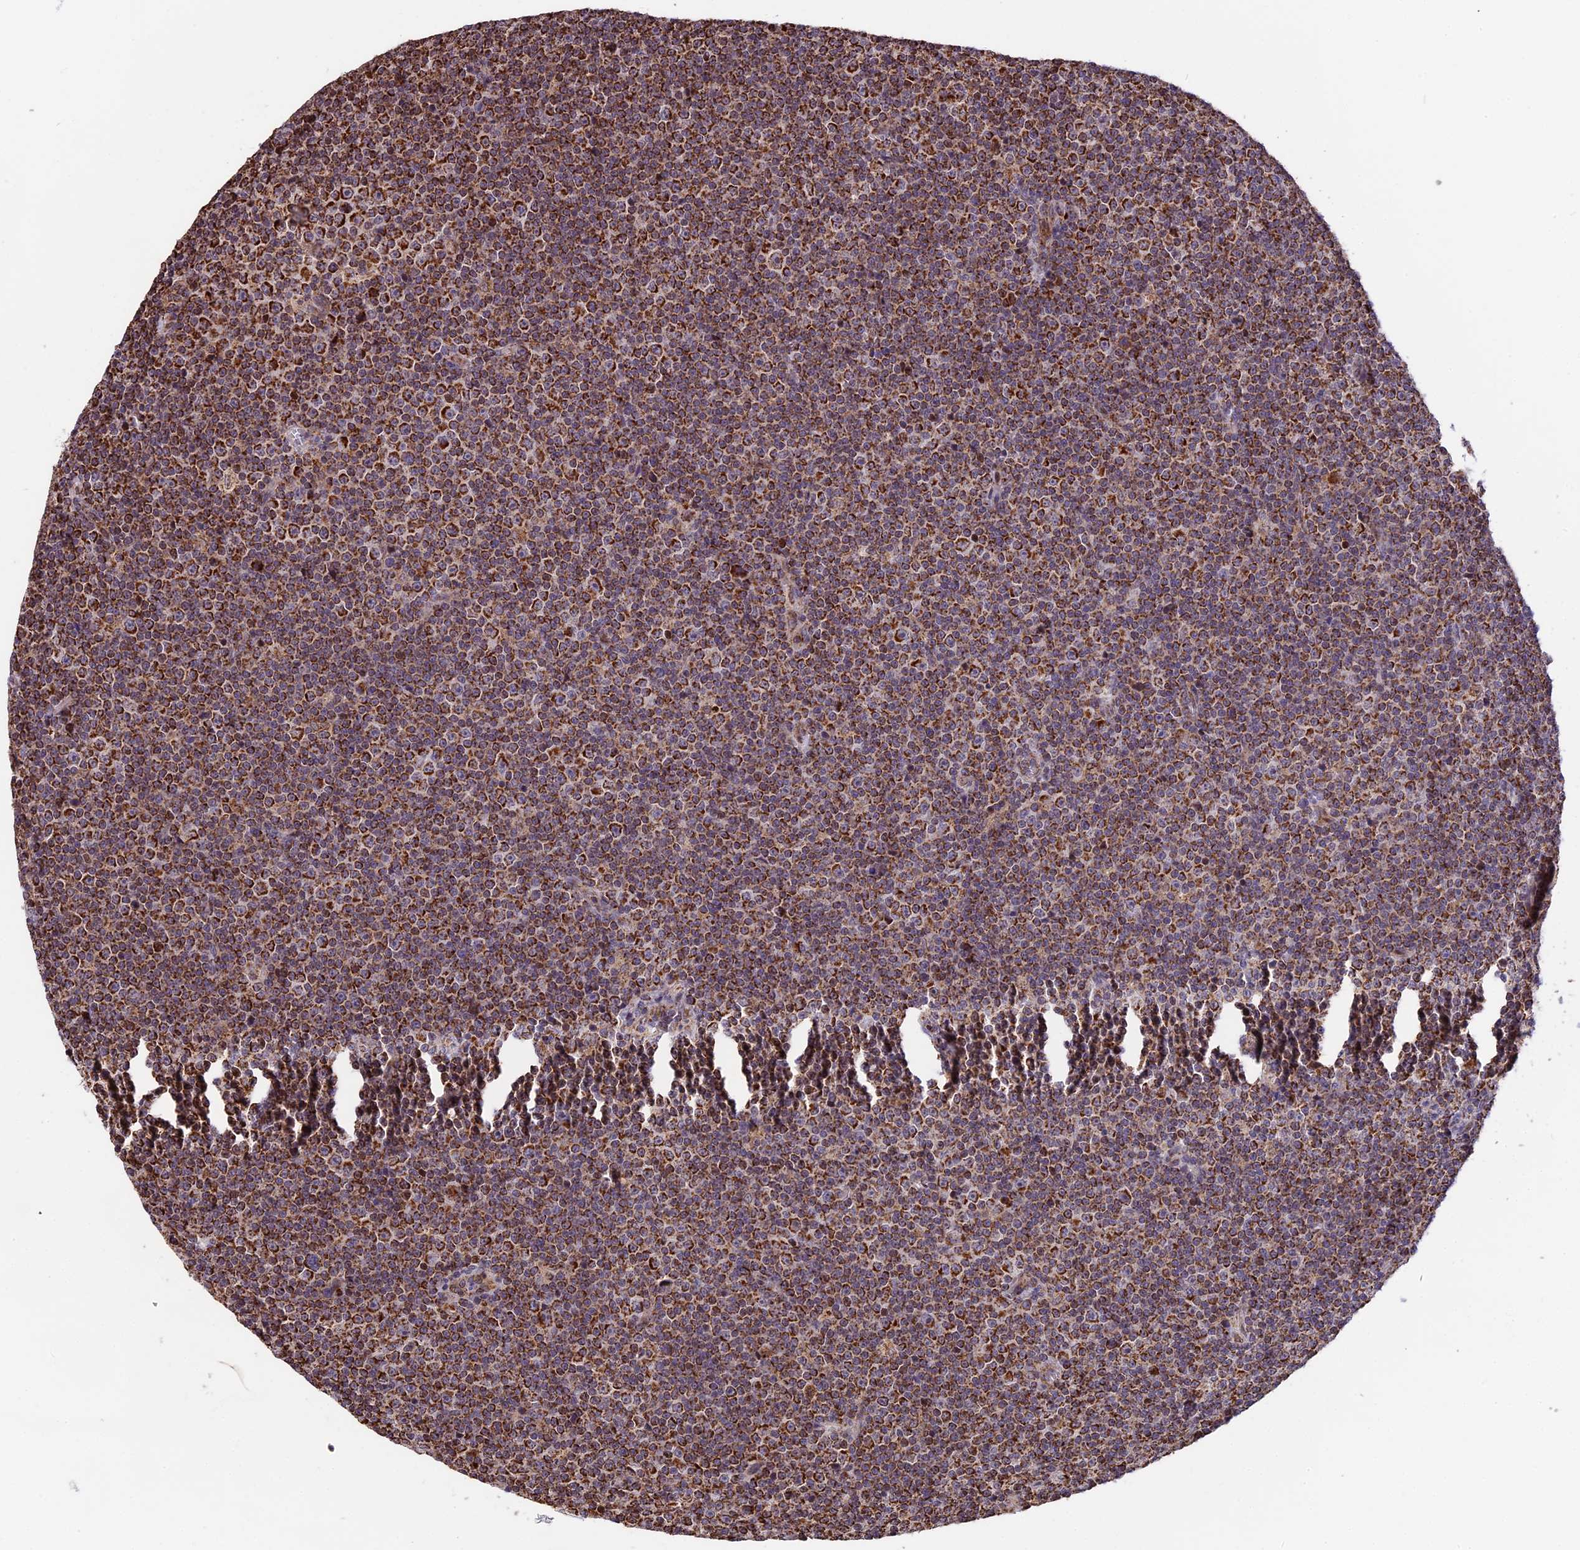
{"staining": {"intensity": "strong", "quantity": ">75%", "location": "cytoplasmic/membranous"}, "tissue": "lymphoma", "cell_type": "Tumor cells", "image_type": "cancer", "snomed": [{"axis": "morphology", "description": "Malignant lymphoma, non-Hodgkin's type, Low grade"}, {"axis": "topography", "description": "Lymph node"}], "caption": "Protein expression analysis of low-grade malignant lymphoma, non-Hodgkin's type displays strong cytoplasmic/membranous staining in about >75% of tumor cells.", "gene": "RERGL", "patient": {"sex": "female", "age": 67}}